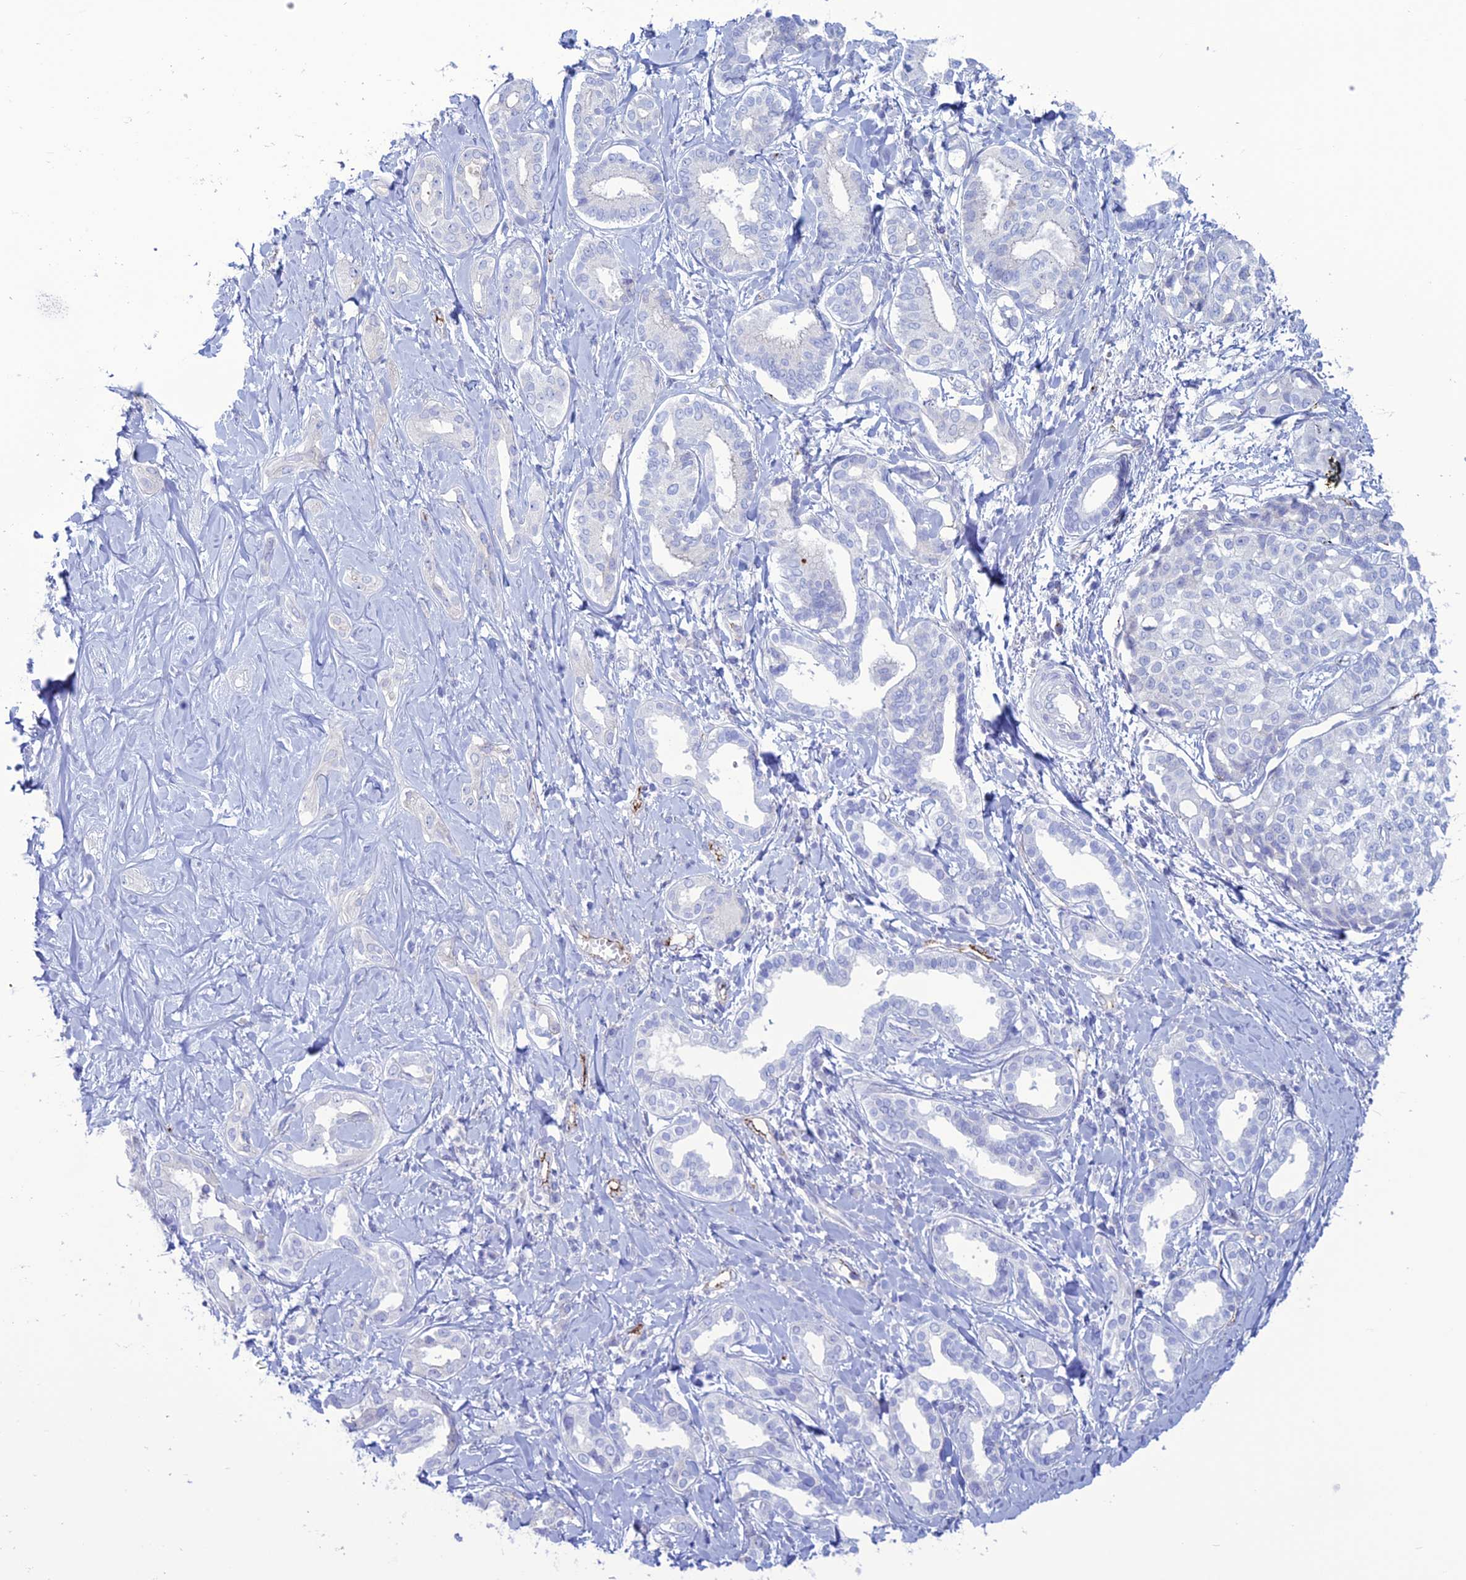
{"staining": {"intensity": "negative", "quantity": "none", "location": "none"}, "tissue": "liver cancer", "cell_type": "Tumor cells", "image_type": "cancer", "snomed": [{"axis": "morphology", "description": "Cholangiocarcinoma"}, {"axis": "topography", "description": "Liver"}], "caption": "Immunohistochemistry (IHC) micrograph of human liver cancer stained for a protein (brown), which reveals no staining in tumor cells.", "gene": "CDC42EP5", "patient": {"sex": "female", "age": 77}}